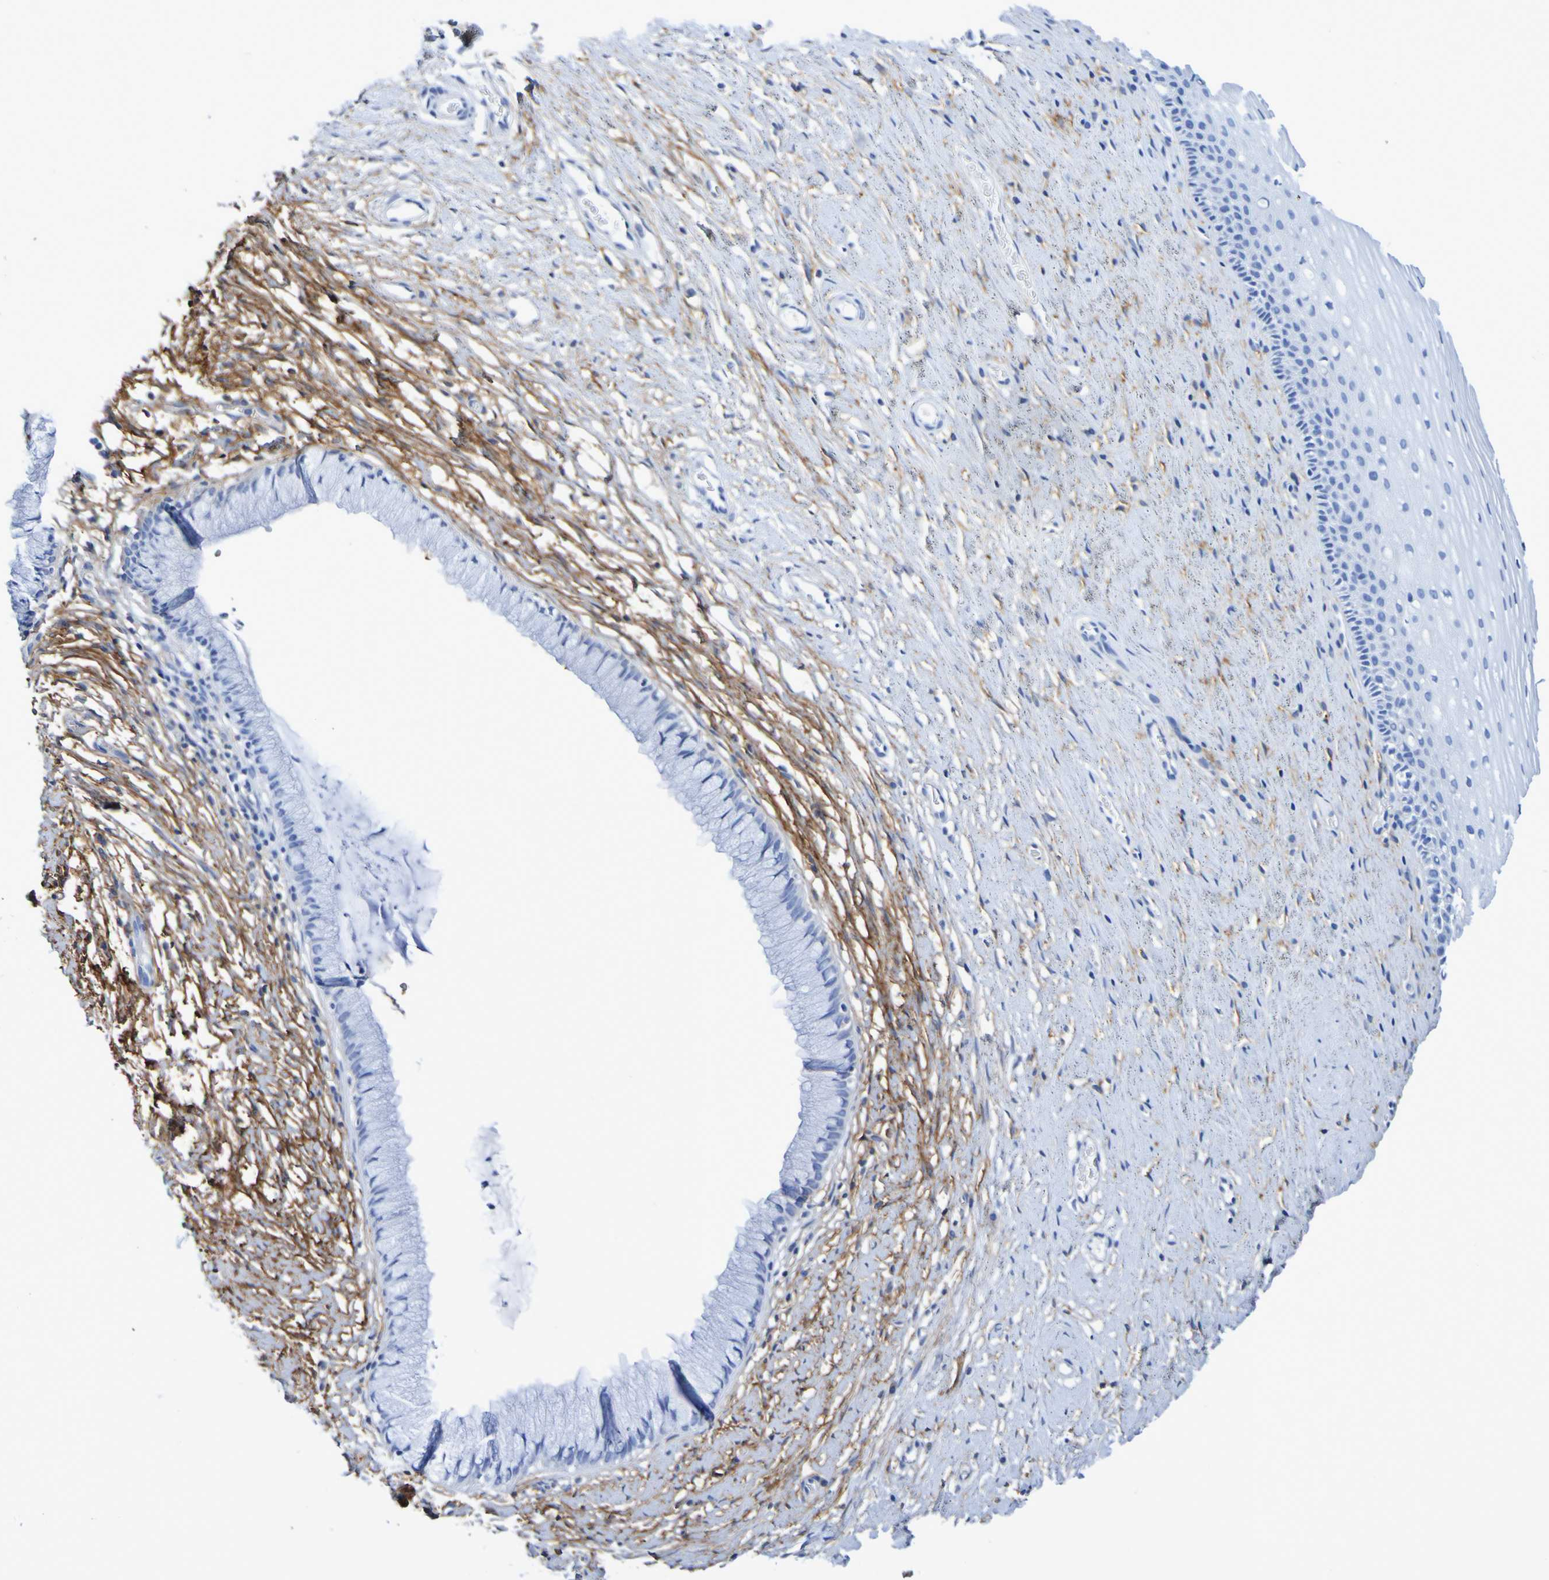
{"staining": {"intensity": "negative", "quantity": "none", "location": "none"}, "tissue": "cervix", "cell_type": "Glandular cells", "image_type": "normal", "snomed": [{"axis": "morphology", "description": "Normal tissue, NOS"}, {"axis": "topography", "description": "Cervix"}], "caption": "Immunohistochemistry (IHC) photomicrograph of benign cervix: human cervix stained with DAB (3,3'-diaminobenzidine) reveals no significant protein positivity in glandular cells. The staining is performed using DAB brown chromogen with nuclei counter-stained in using hematoxylin.", "gene": "DPEP1", "patient": {"sex": "female", "age": 39}}